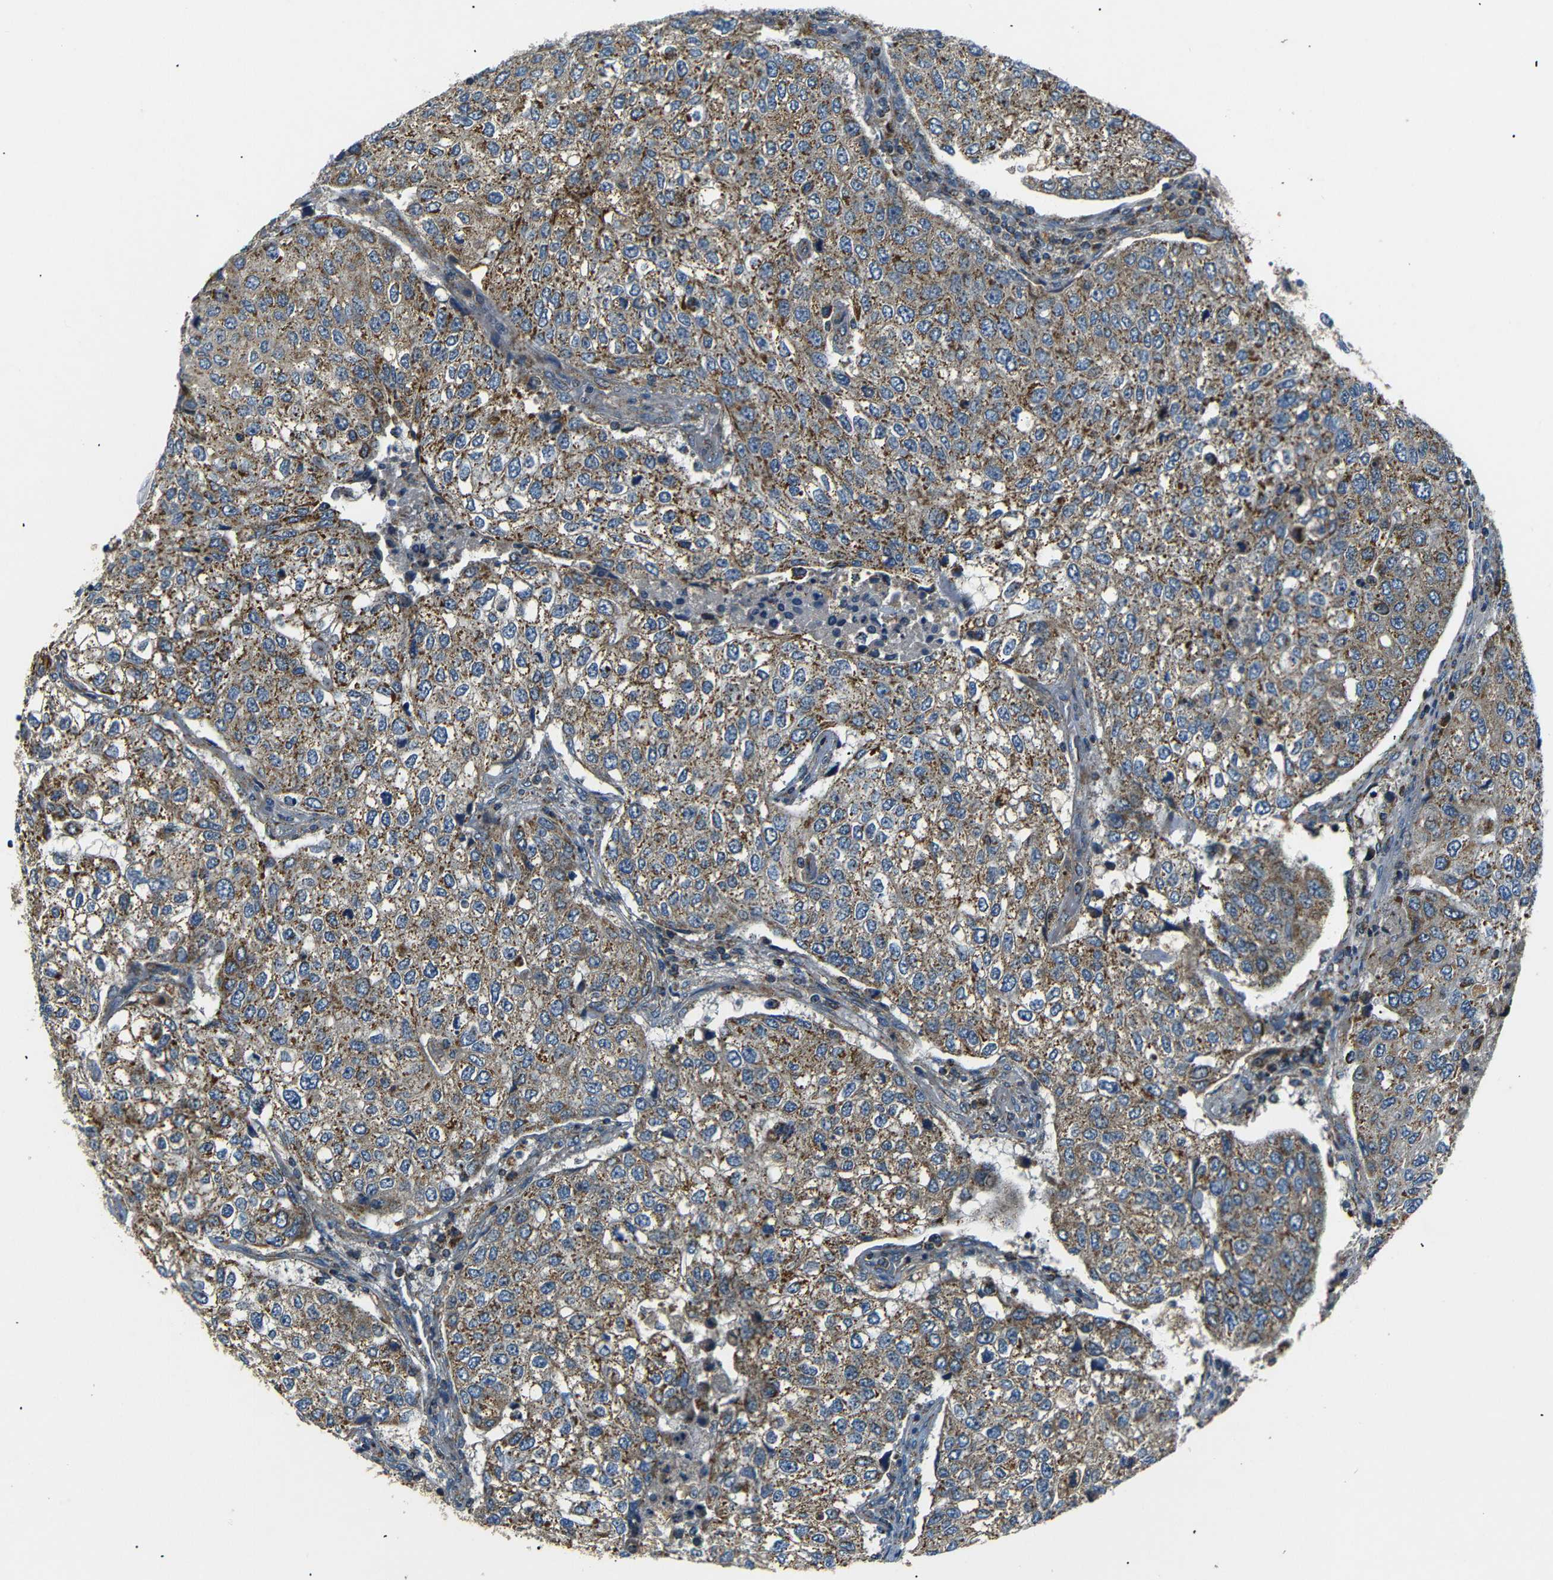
{"staining": {"intensity": "moderate", "quantity": ">75%", "location": "cytoplasmic/membranous"}, "tissue": "urothelial cancer", "cell_type": "Tumor cells", "image_type": "cancer", "snomed": [{"axis": "morphology", "description": "Urothelial carcinoma, High grade"}, {"axis": "topography", "description": "Lymph node"}, {"axis": "topography", "description": "Urinary bladder"}], "caption": "This is a micrograph of immunohistochemistry staining of urothelial cancer, which shows moderate expression in the cytoplasmic/membranous of tumor cells.", "gene": "NETO2", "patient": {"sex": "male", "age": 51}}